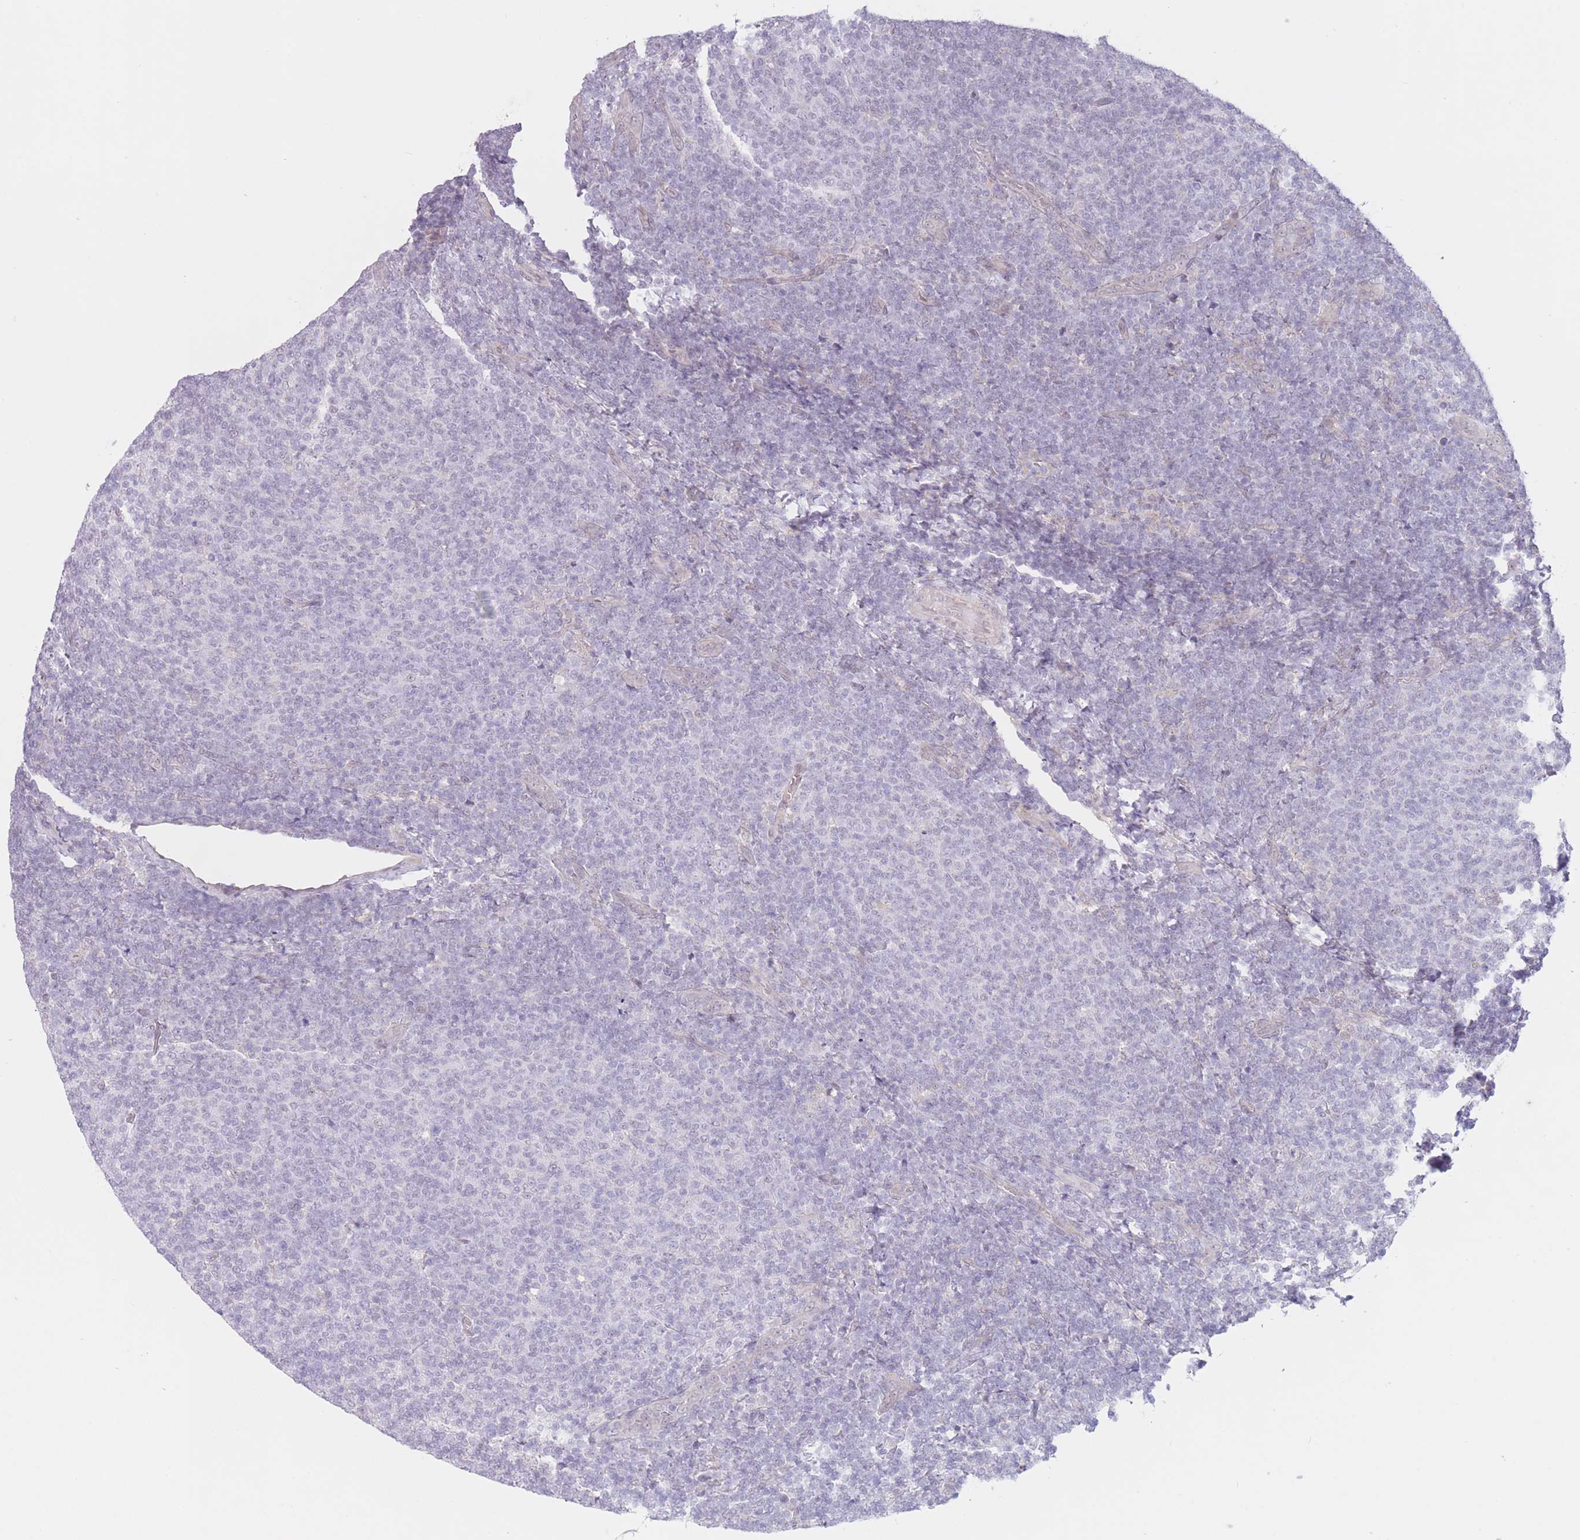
{"staining": {"intensity": "negative", "quantity": "none", "location": "none"}, "tissue": "lymphoma", "cell_type": "Tumor cells", "image_type": "cancer", "snomed": [{"axis": "morphology", "description": "Malignant lymphoma, non-Hodgkin's type, Low grade"}, {"axis": "topography", "description": "Lymph node"}], "caption": "A micrograph of lymphoma stained for a protein displays no brown staining in tumor cells.", "gene": "ARPIN", "patient": {"sex": "male", "age": 66}}